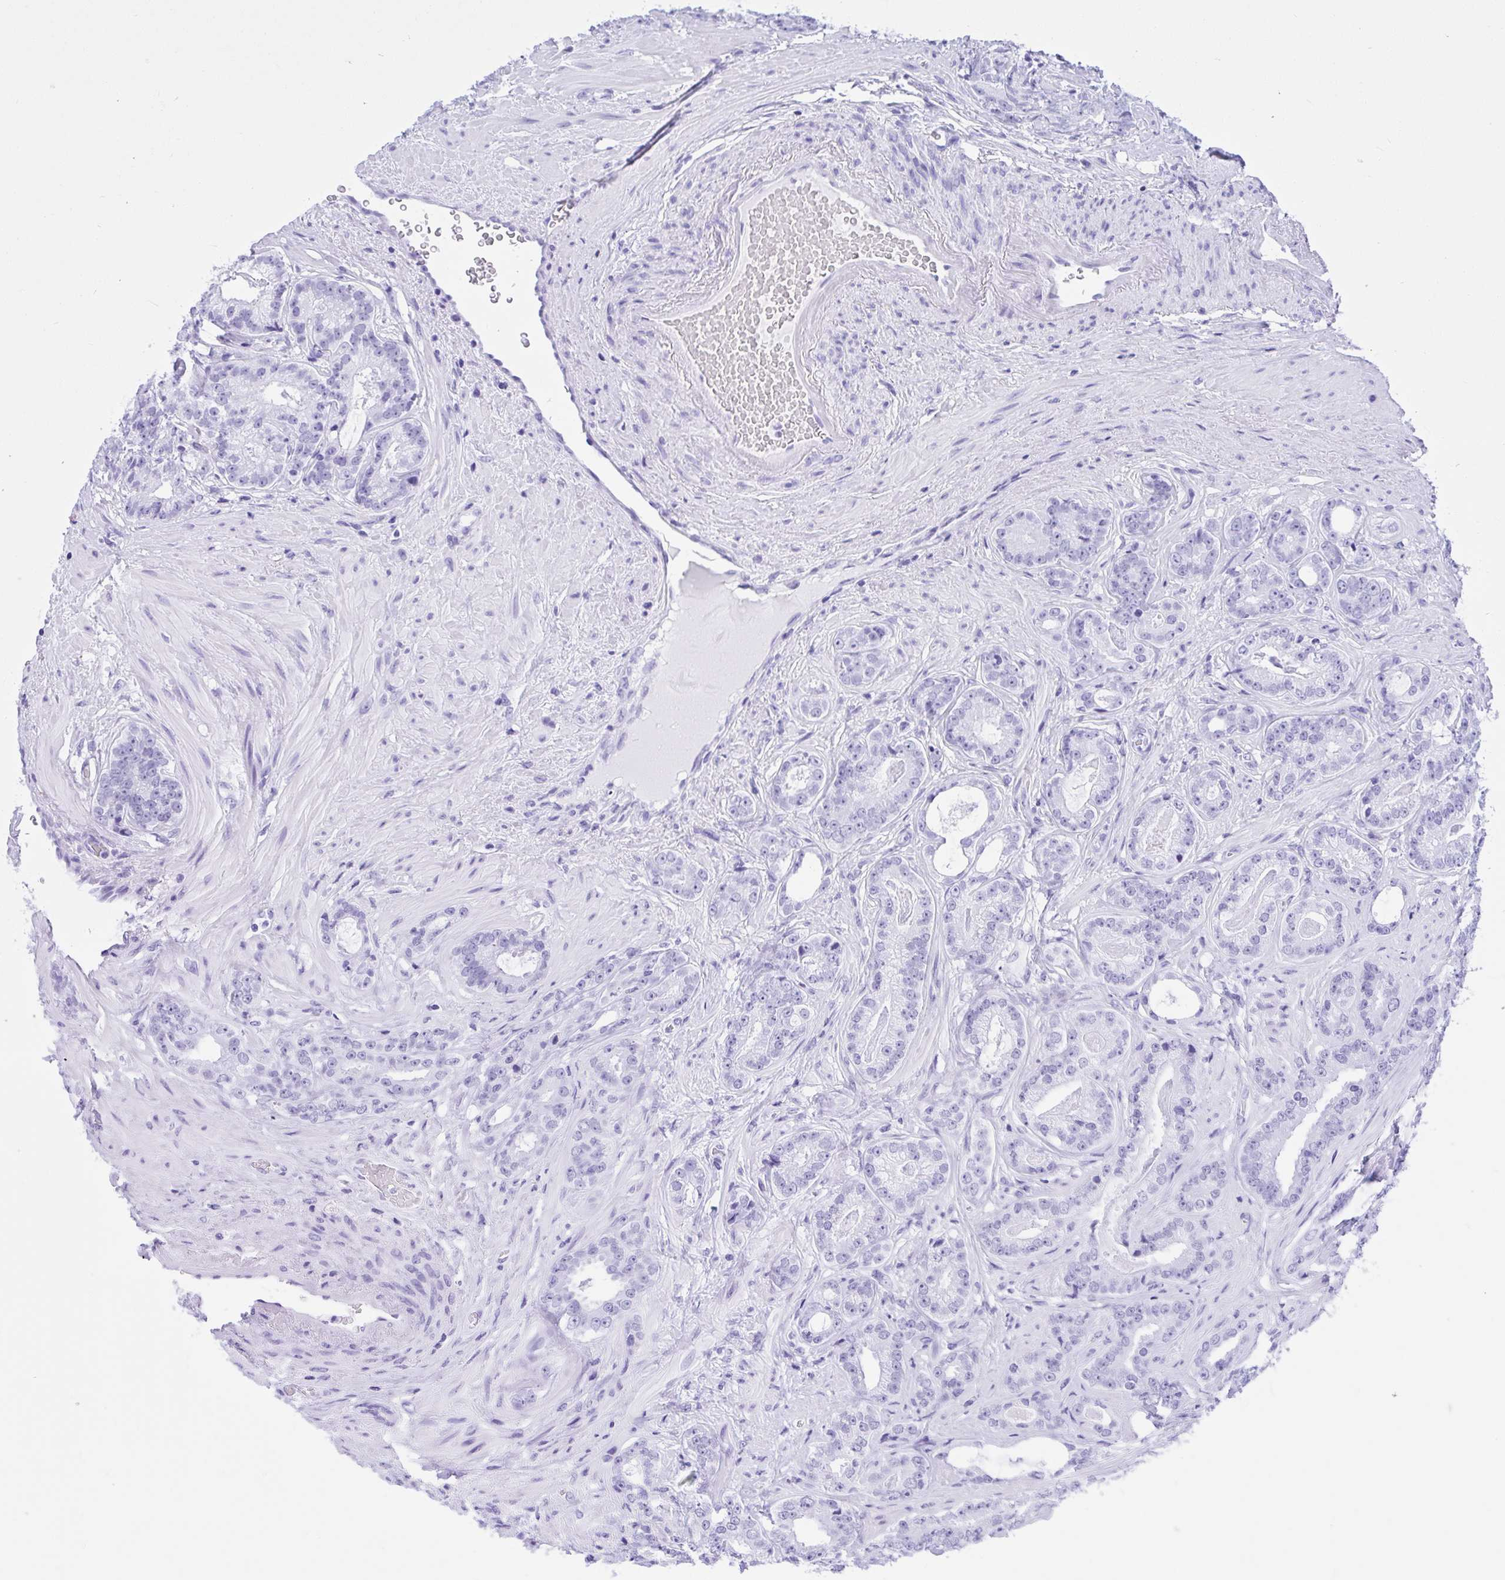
{"staining": {"intensity": "negative", "quantity": "none", "location": "none"}, "tissue": "prostate cancer", "cell_type": "Tumor cells", "image_type": "cancer", "snomed": [{"axis": "morphology", "description": "Adenocarcinoma, Low grade"}, {"axis": "topography", "description": "Prostate"}], "caption": "High magnification brightfield microscopy of low-grade adenocarcinoma (prostate) stained with DAB (brown) and counterstained with hematoxylin (blue): tumor cells show no significant staining. The staining is performed using DAB brown chromogen with nuclei counter-stained in using hematoxylin.", "gene": "TLN2", "patient": {"sex": "male", "age": 61}}